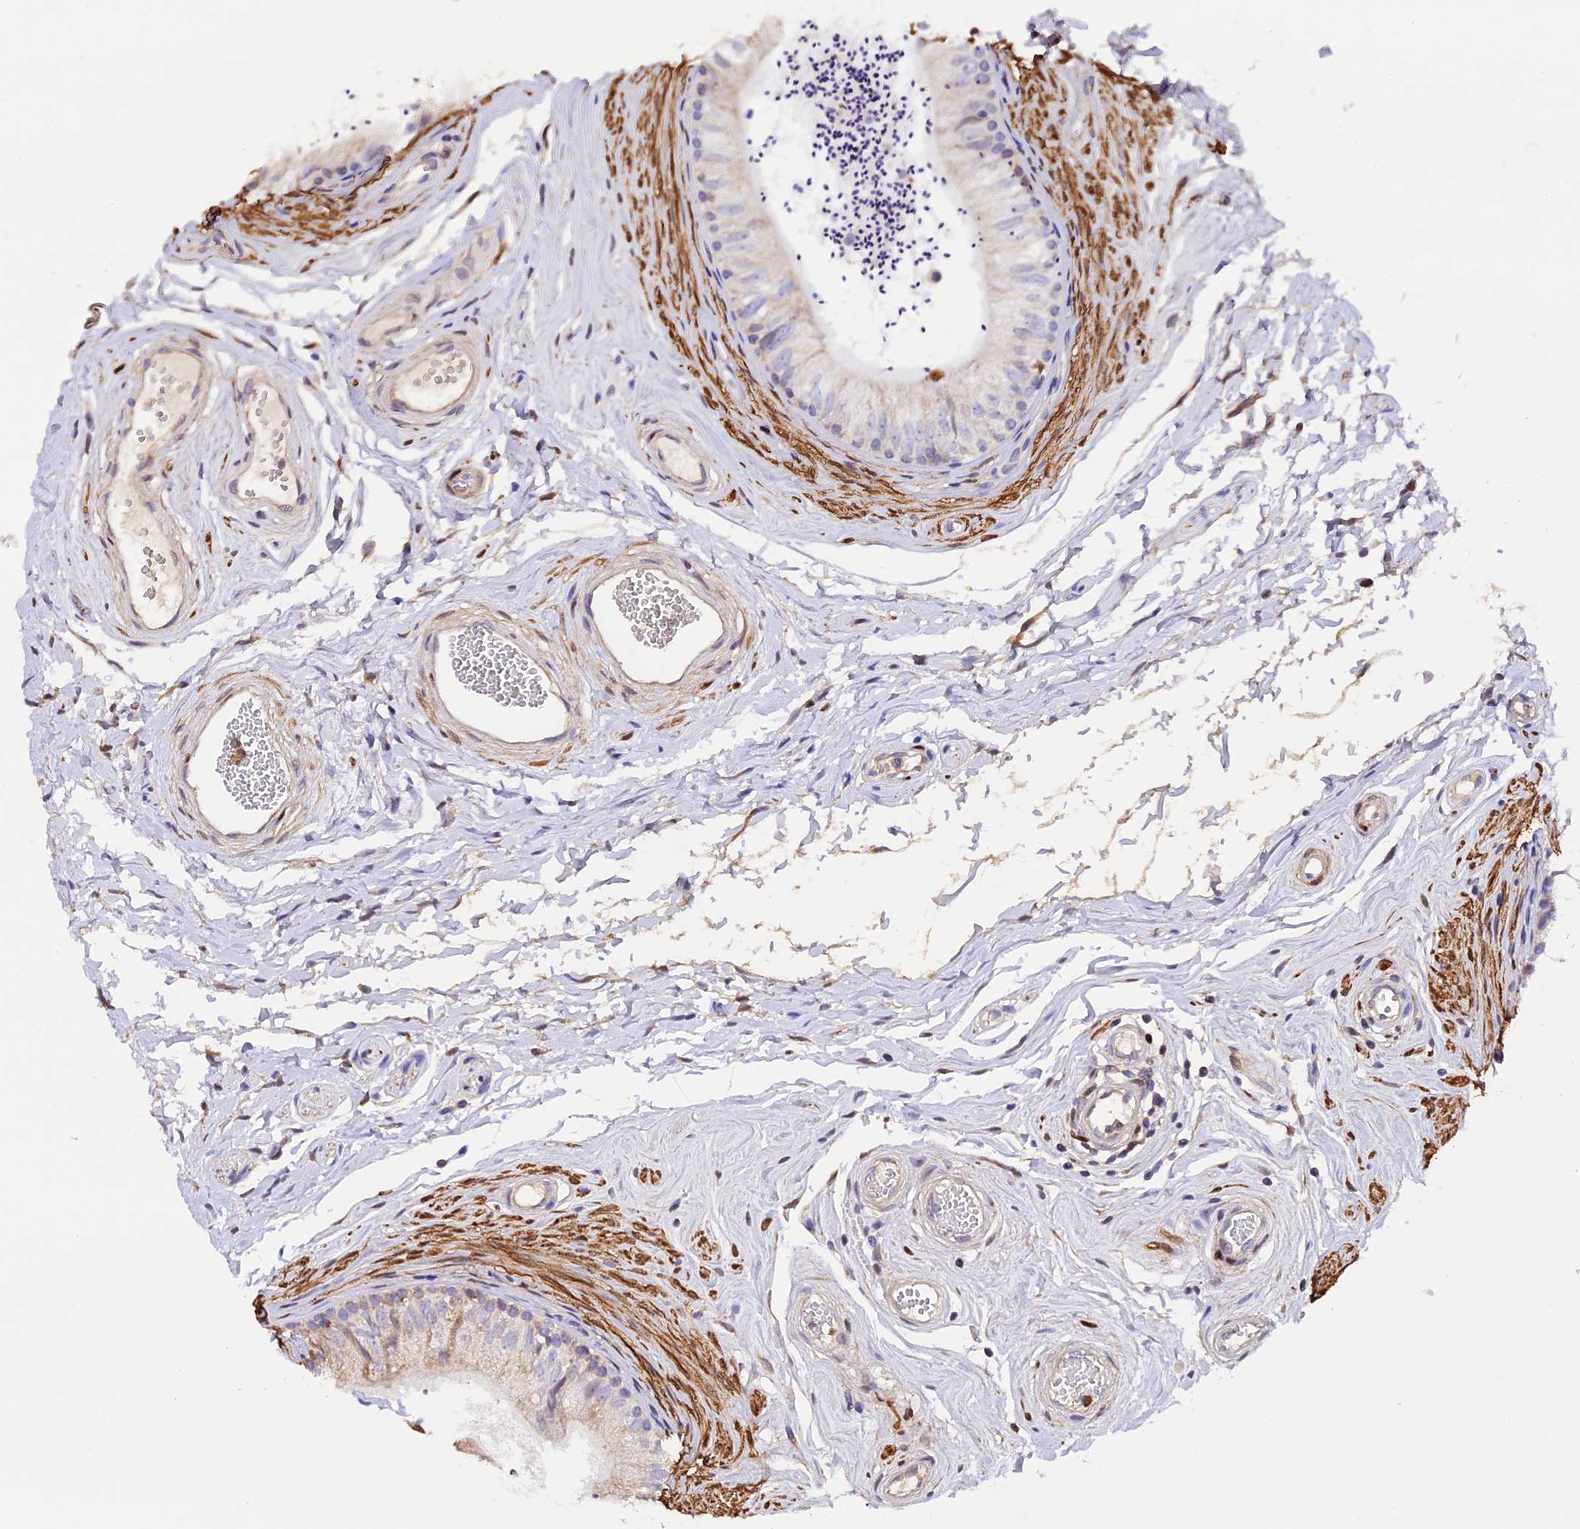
{"staining": {"intensity": "weak", "quantity": "<25%", "location": "cytoplasmic/membranous"}, "tissue": "epididymis", "cell_type": "Glandular cells", "image_type": "normal", "snomed": [{"axis": "morphology", "description": "Normal tissue, NOS"}, {"axis": "topography", "description": "Epididymis"}], "caption": "Immunohistochemical staining of normal epididymis shows no significant expression in glandular cells. Nuclei are stained in blue.", "gene": "MAP3K7CL", "patient": {"sex": "male", "age": 56}}